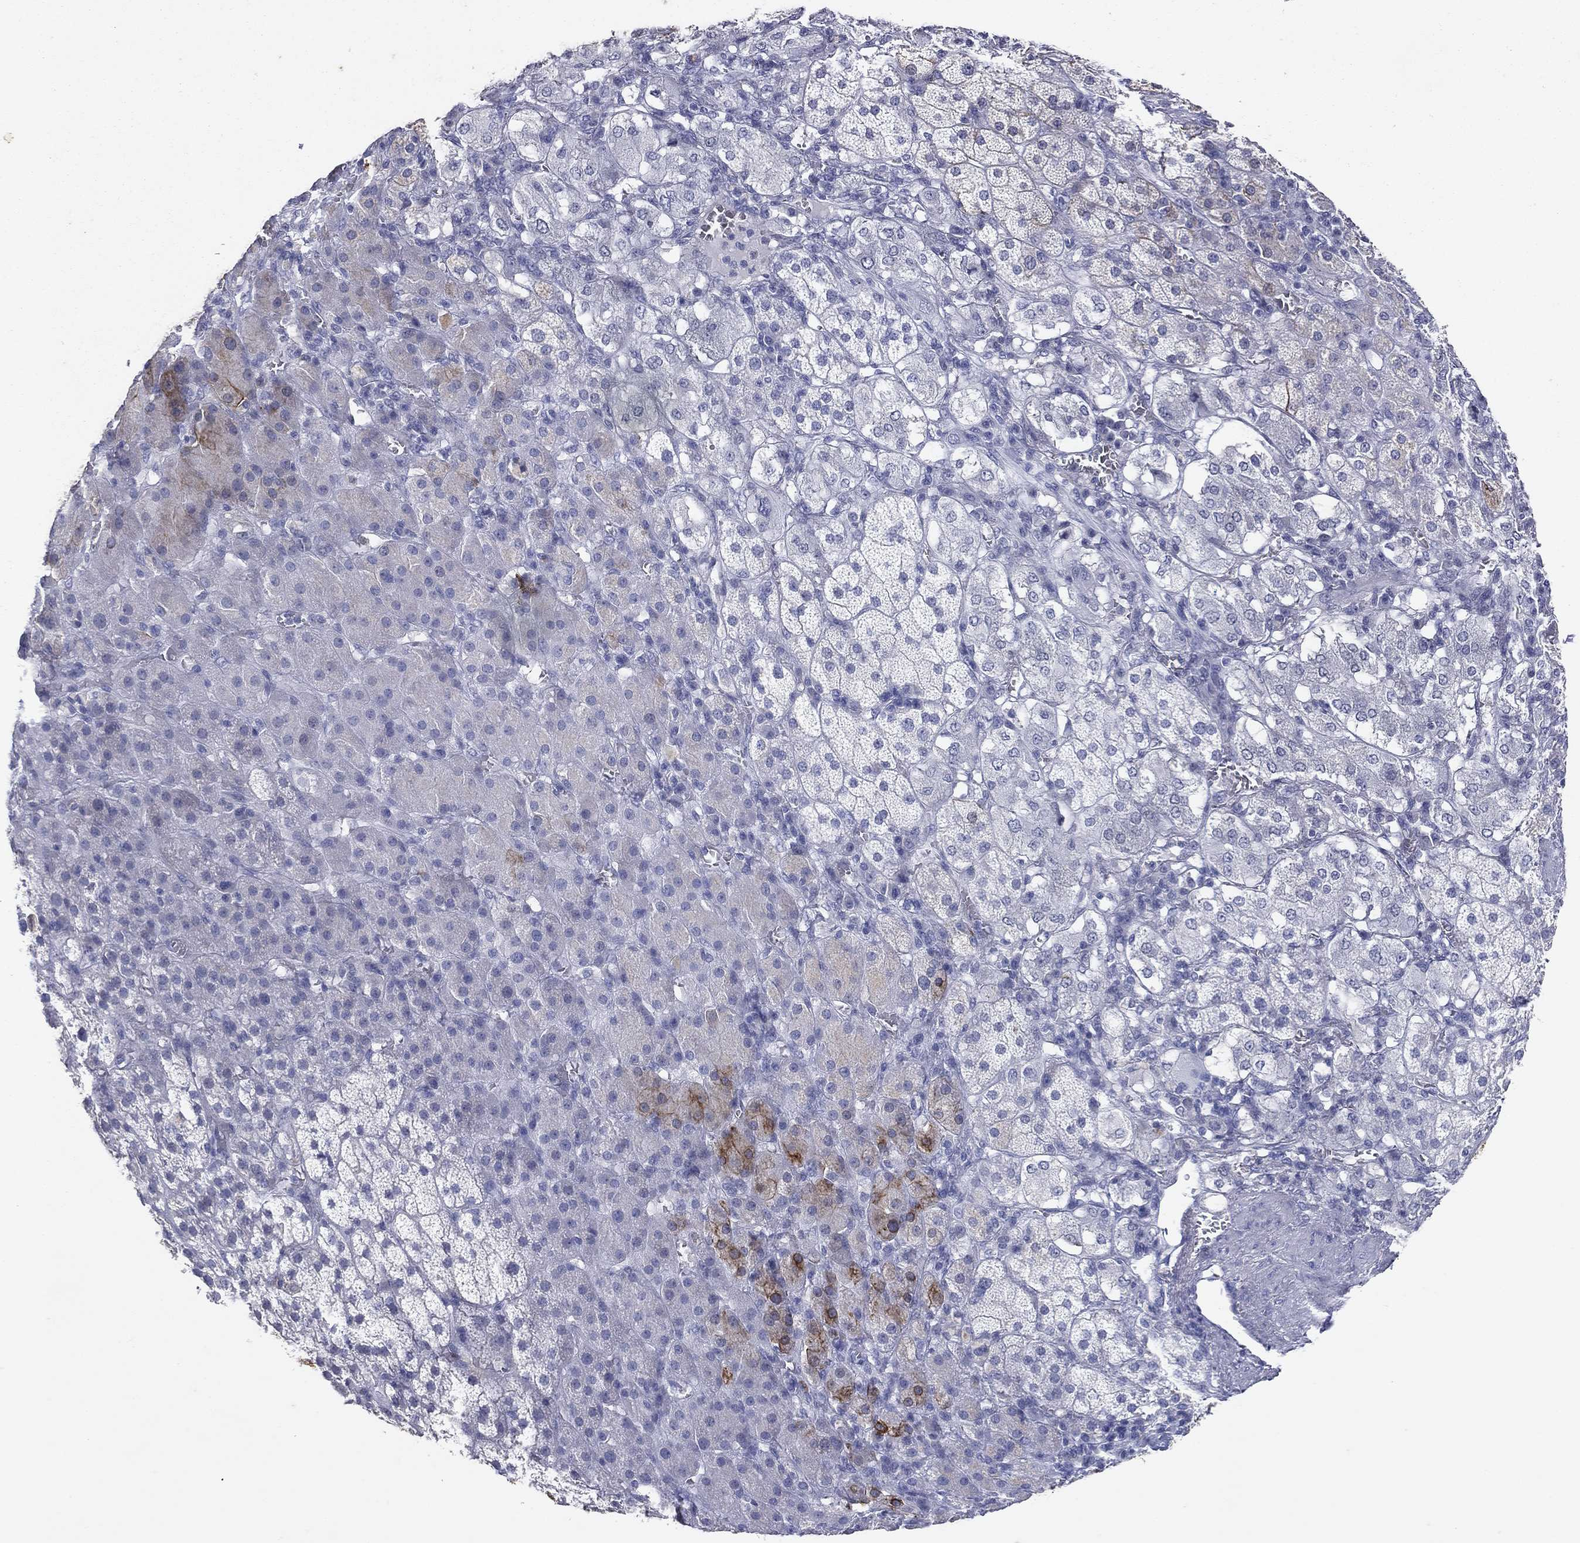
{"staining": {"intensity": "moderate", "quantity": "<25%", "location": "cytoplasmic/membranous"}, "tissue": "adrenal gland", "cell_type": "Glandular cells", "image_type": "normal", "snomed": [{"axis": "morphology", "description": "Normal tissue, NOS"}, {"axis": "topography", "description": "Adrenal gland"}], "caption": "The image shows staining of normal adrenal gland, revealing moderate cytoplasmic/membranous protein expression (brown color) within glandular cells.", "gene": "KRT7", "patient": {"sex": "male", "age": 70}}